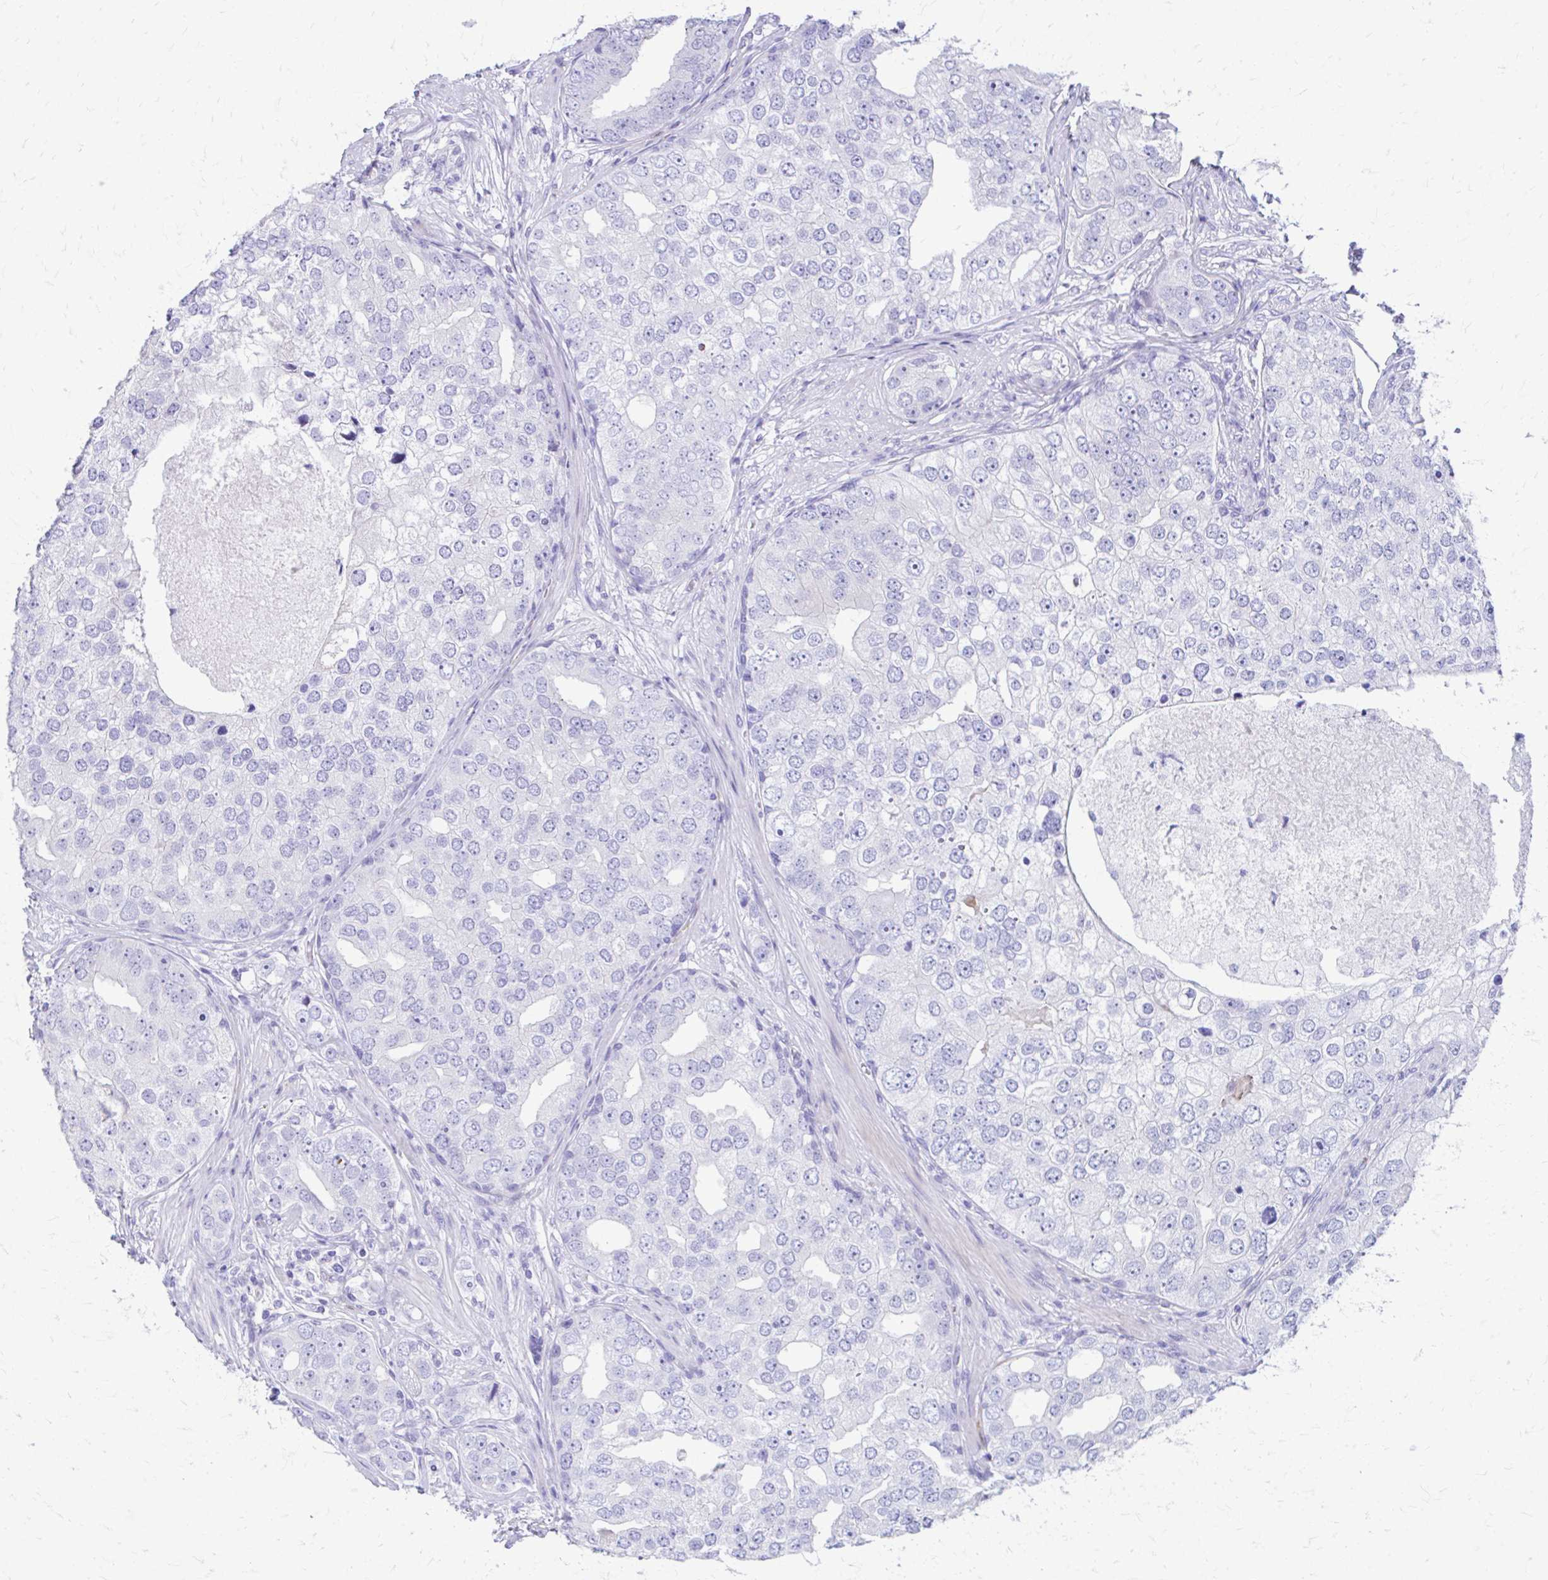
{"staining": {"intensity": "negative", "quantity": "none", "location": "none"}, "tissue": "prostate cancer", "cell_type": "Tumor cells", "image_type": "cancer", "snomed": [{"axis": "morphology", "description": "Adenocarcinoma, High grade"}, {"axis": "topography", "description": "Prostate"}], "caption": "DAB (3,3'-diaminobenzidine) immunohistochemical staining of human prostate cancer (high-grade adenocarcinoma) exhibits no significant positivity in tumor cells.", "gene": "KRIT1", "patient": {"sex": "male", "age": 60}}